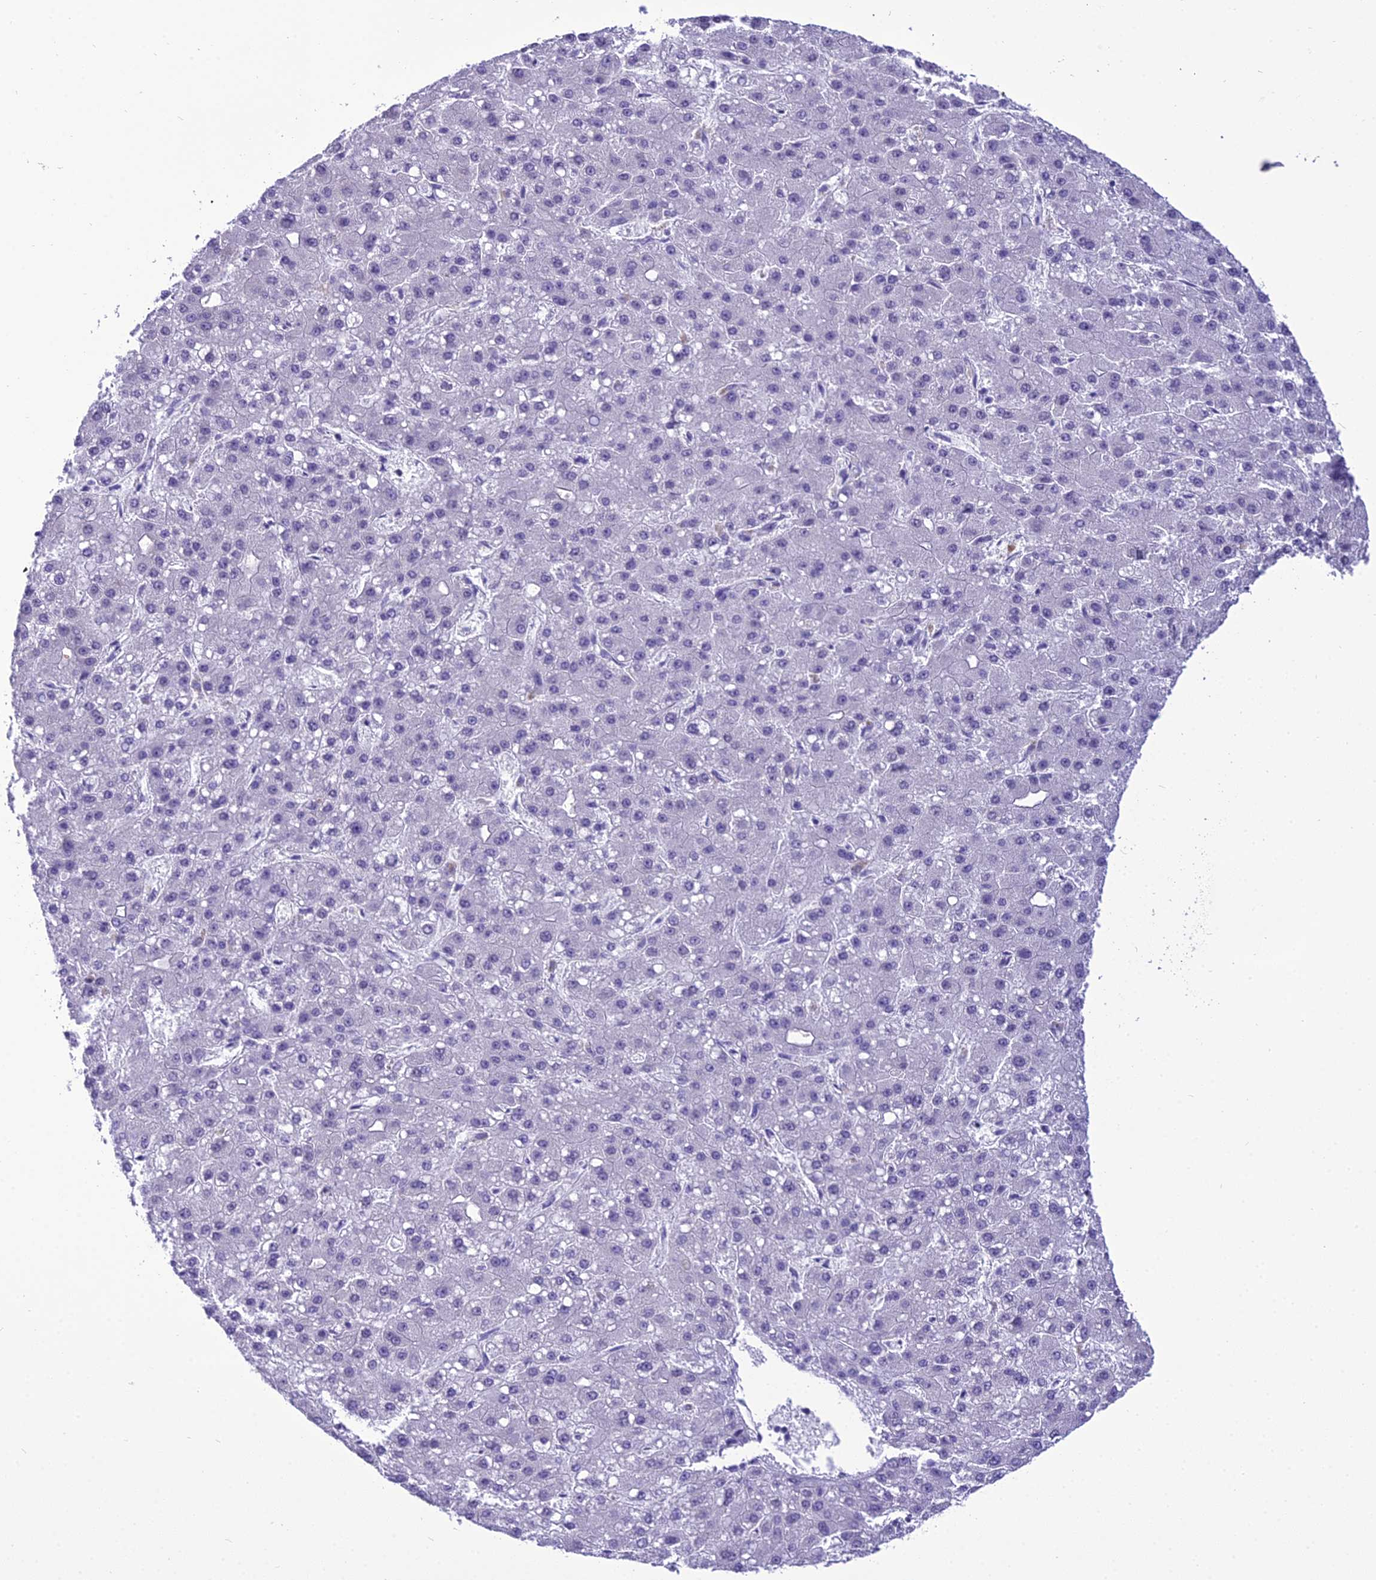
{"staining": {"intensity": "negative", "quantity": "none", "location": "none"}, "tissue": "liver cancer", "cell_type": "Tumor cells", "image_type": "cancer", "snomed": [{"axis": "morphology", "description": "Carcinoma, Hepatocellular, NOS"}, {"axis": "topography", "description": "Liver"}], "caption": "An IHC image of liver cancer (hepatocellular carcinoma) is shown. There is no staining in tumor cells of liver cancer (hepatocellular carcinoma).", "gene": "SH3RF3", "patient": {"sex": "male", "age": 67}}